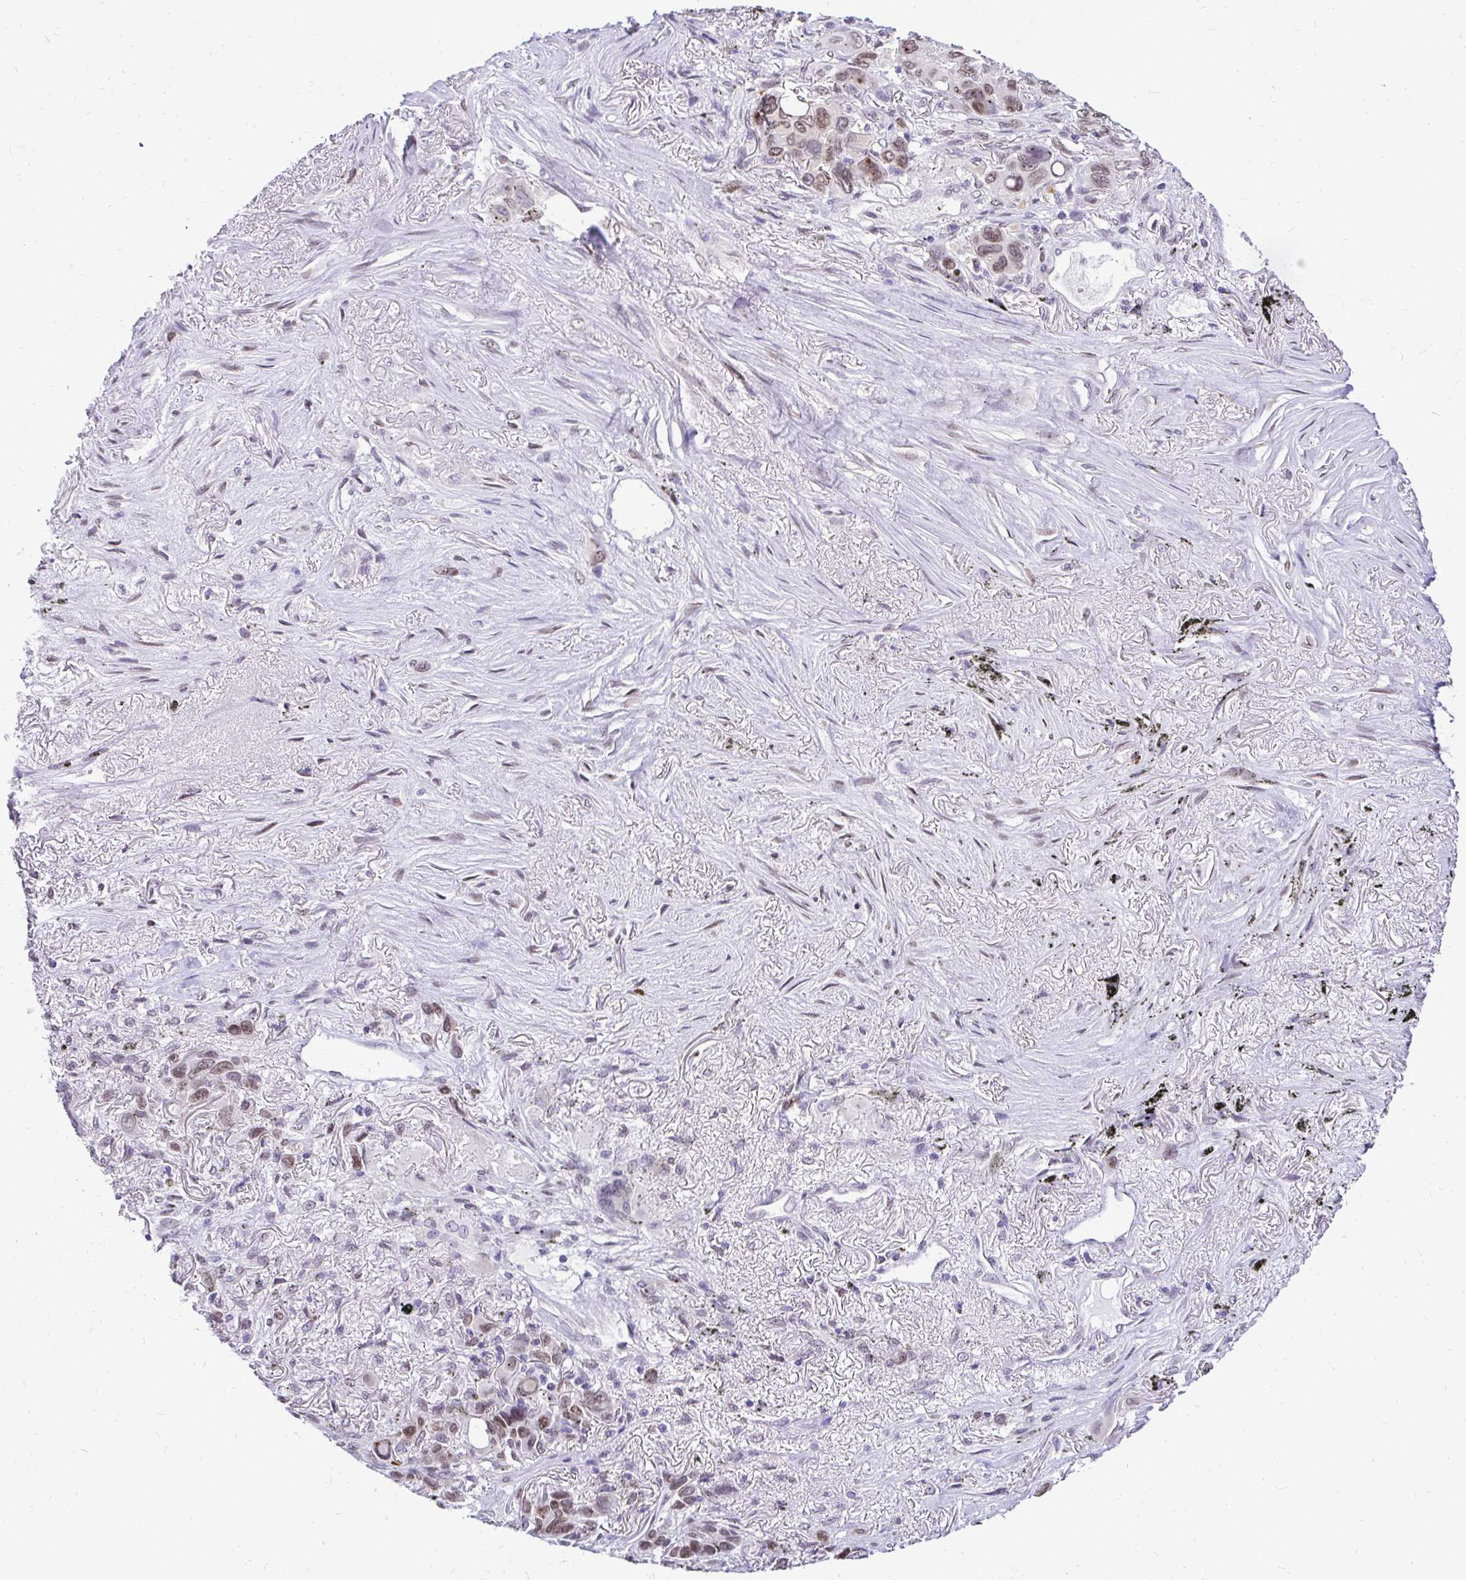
{"staining": {"intensity": "moderate", "quantity": ">75%", "location": "nuclear"}, "tissue": "melanoma", "cell_type": "Tumor cells", "image_type": "cancer", "snomed": [{"axis": "morphology", "description": "Malignant melanoma, Metastatic site"}, {"axis": "topography", "description": "Lung"}], "caption": "Immunohistochemistry staining of melanoma, which displays medium levels of moderate nuclear expression in approximately >75% of tumor cells indicating moderate nuclear protein staining. The staining was performed using DAB (3,3'-diaminobenzidine) (brown) for protein detection and nuclei were counterstained in hematoxylin (blue).", "gene": "BANF1", "patient": {"sex": "male", "age": 48}}